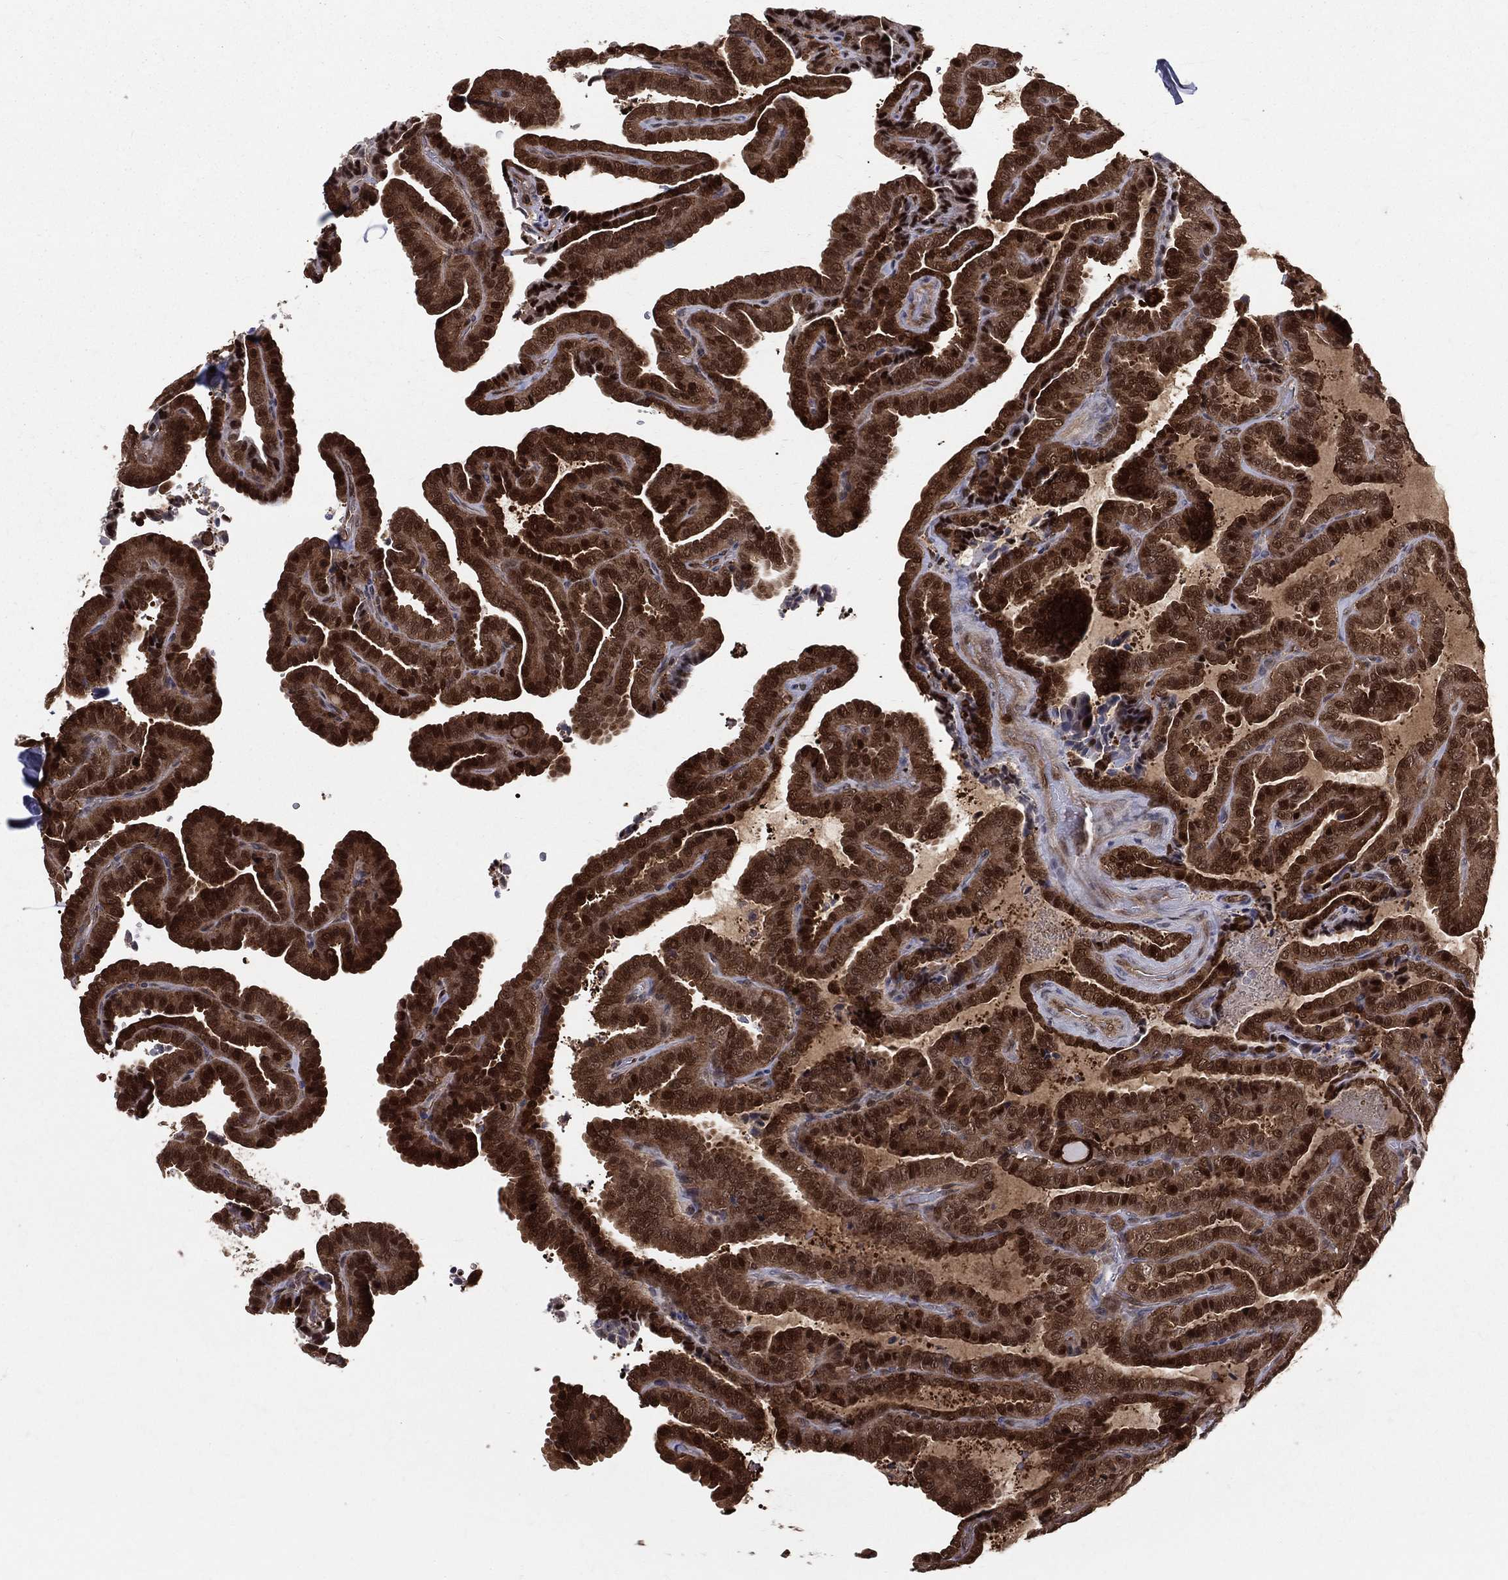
{"staining": {"intensity": "strong", "quantity": ">75%", "location": "cytoplasmic/membranous,nuclear"}, "tissue": "thyroid cancer", "cell_type": "Tumor cells", "image_type": "cancer", "snomed": [{"axis": "morphology", "description": "Papillary adenocarcinoma, NOS"}, {"axis": "topography", "description": "Thyroid gland"}], "caption": "This histopathology image shows immunohistochemistry (IHC) staining of human papillary adenocarcinoma (thyroid), with high strong cytoplasmic/membranous and nuclear expression in approximately >75% of tumor cells.", "gene": "ENO1", "patient": {"sex": "female", "age": 39}}